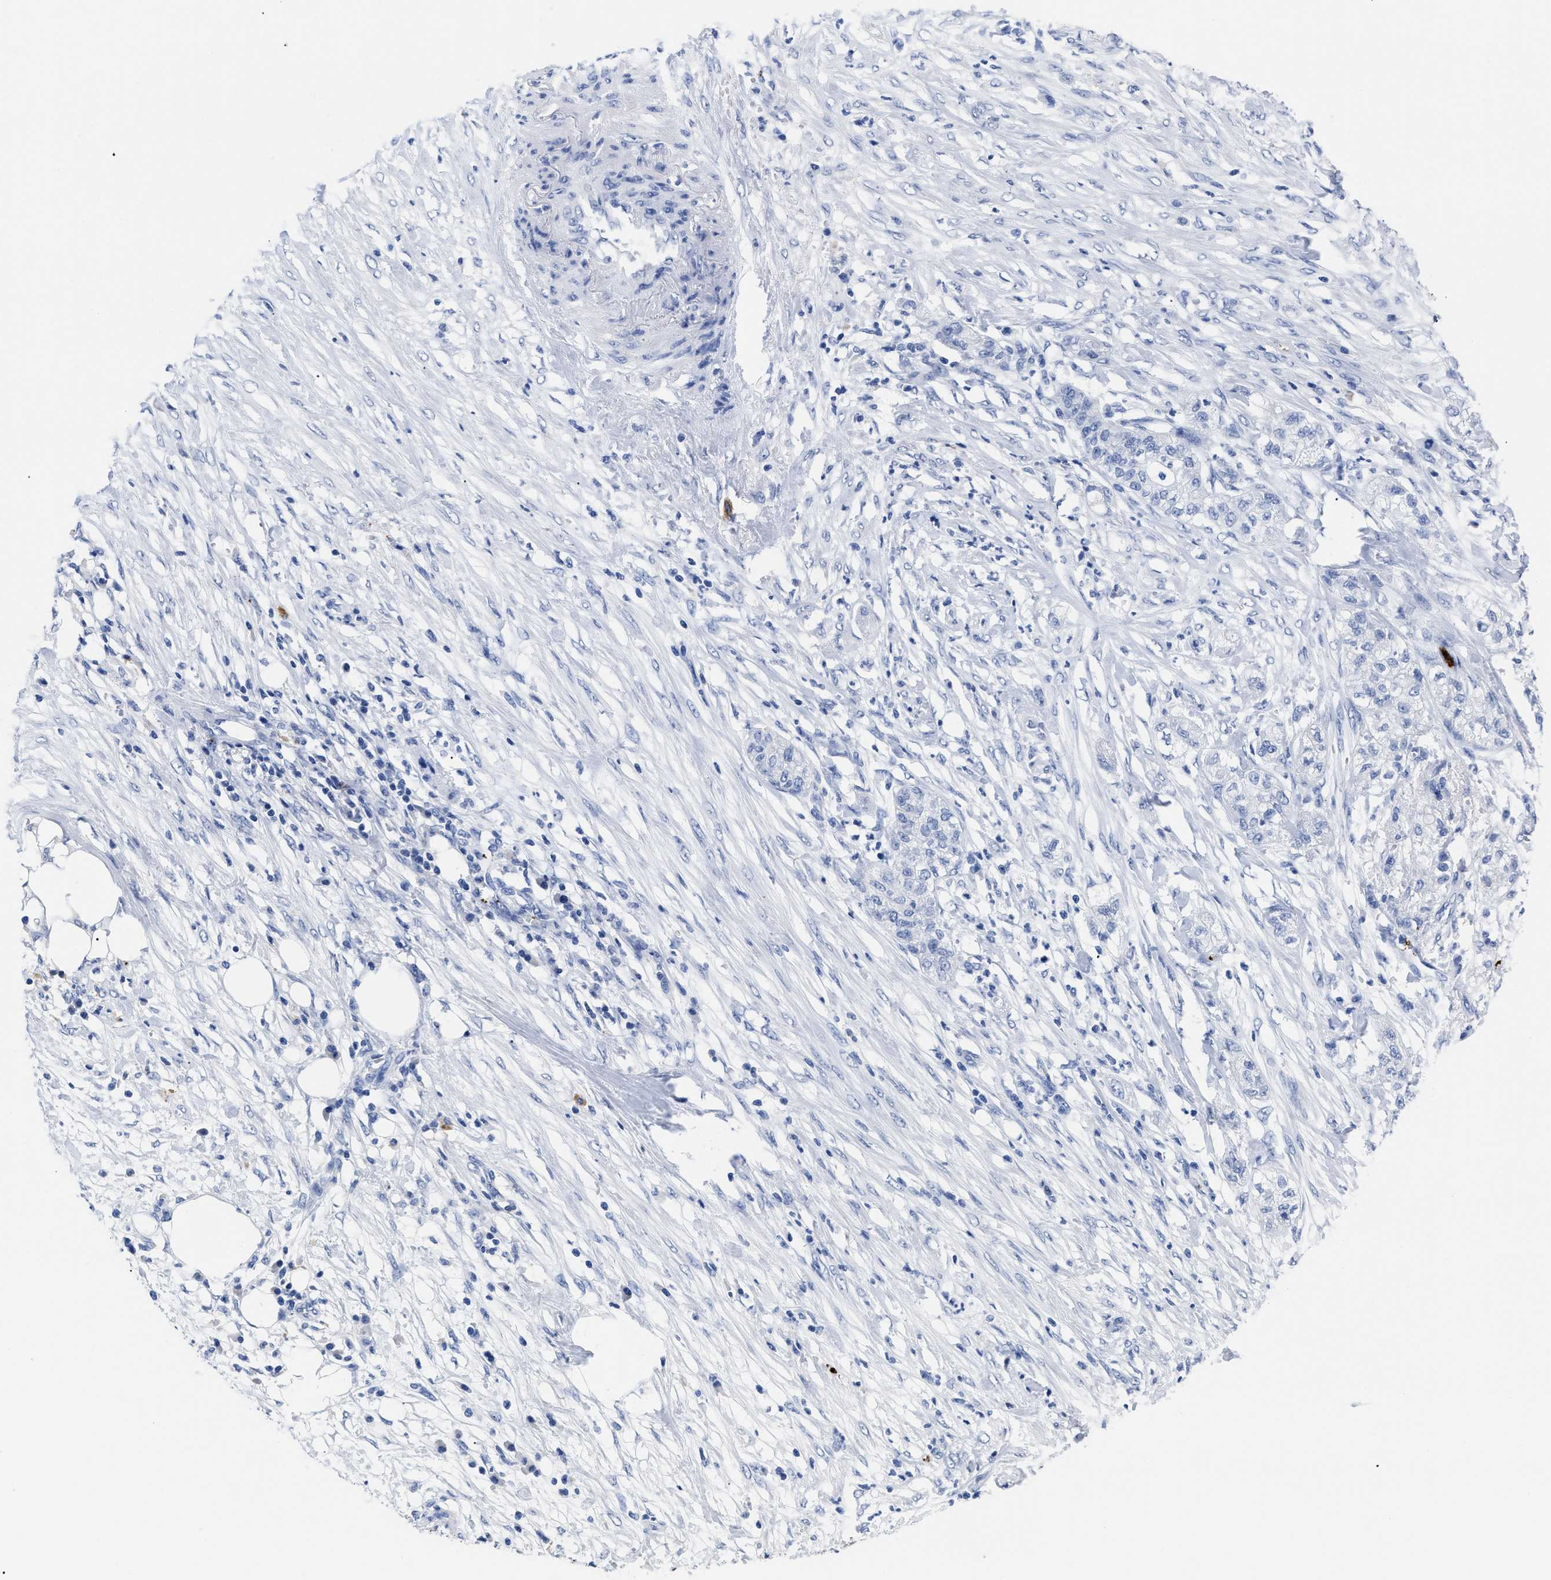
{"staining": {"intensity": "negative", "quantity": "none", "location": "none"}, "tissue": "pancreatic cancer", "cell_type": "Tumor cells", "image_type": "cancer", "snomed": [{"axis": "morphology", "description": "Adenocarcinoma, NOS"}, {"axis": "topography", "description": "Pancreas"}], "caption": "The immunohistochemistry (IHC) photomicrograph has no significant positivity in tumor cells of pancreatic cancer (adenocarcinoma) tissue.", "gene": "TREML1", "patient": {"sex": "female", "age": 78}}